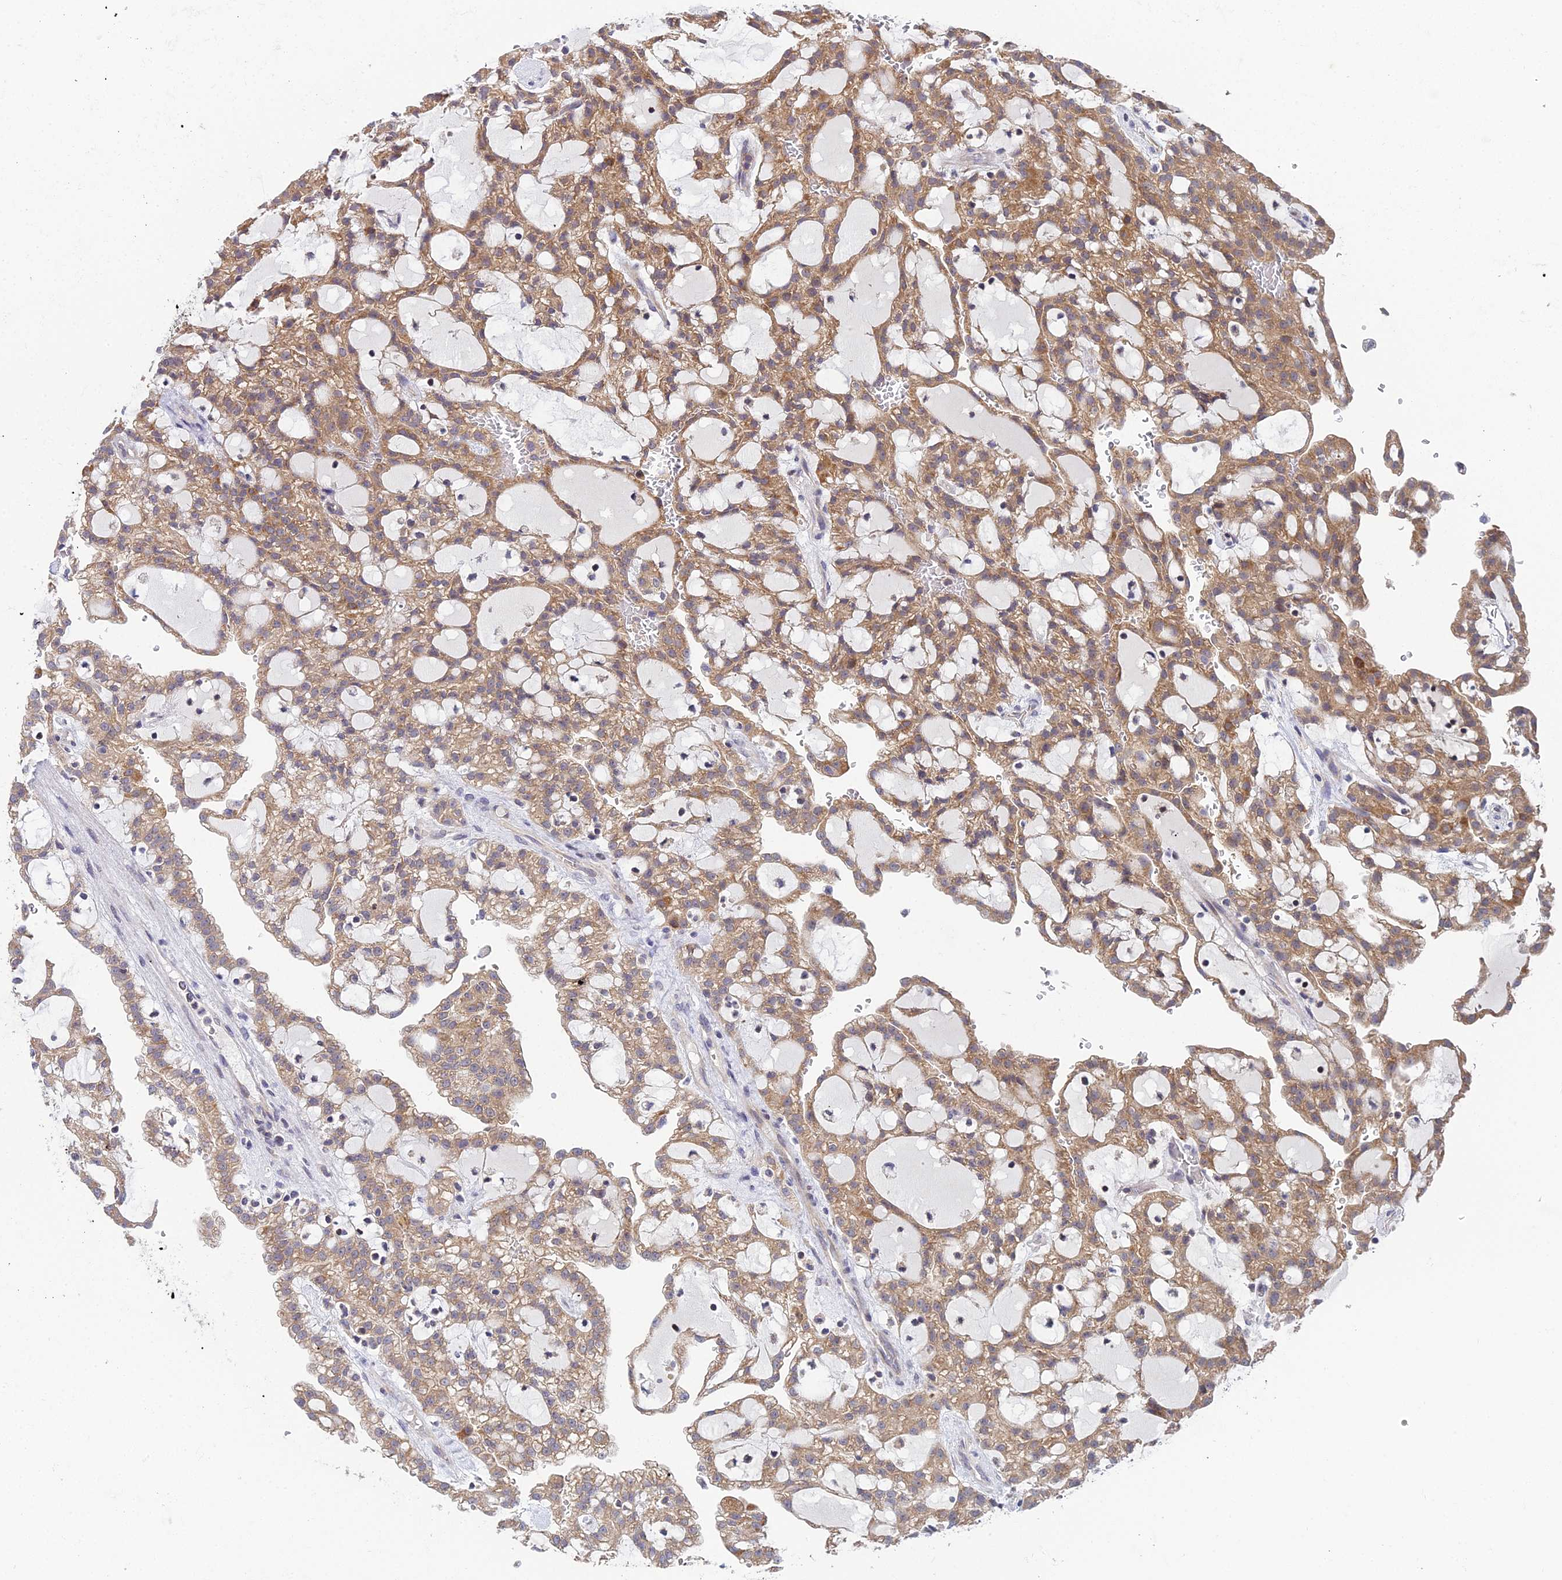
{"staining": {"intensity": "moderate", "quantity": ">75%", "location": "cytoplasmic/membranous"}, "tissue": "renal cancer", "cell_type": "Tumor cells", "image_type": "cancer", "snomed": [{"axis": "morphology", "description": "Adenocarcinoma, NOS"}, {"axis": "topography", "description": "Kidney"}], "caption": "This is a photomicrograph of immunohistochemistry (IHC) staining of adenocarcinoma (renal), which shows moderate positivity in the cytoplasmic/membranous of tumor cells.", "gene": "ELOA2", "patient": {"sex": "male", "age": 63}}